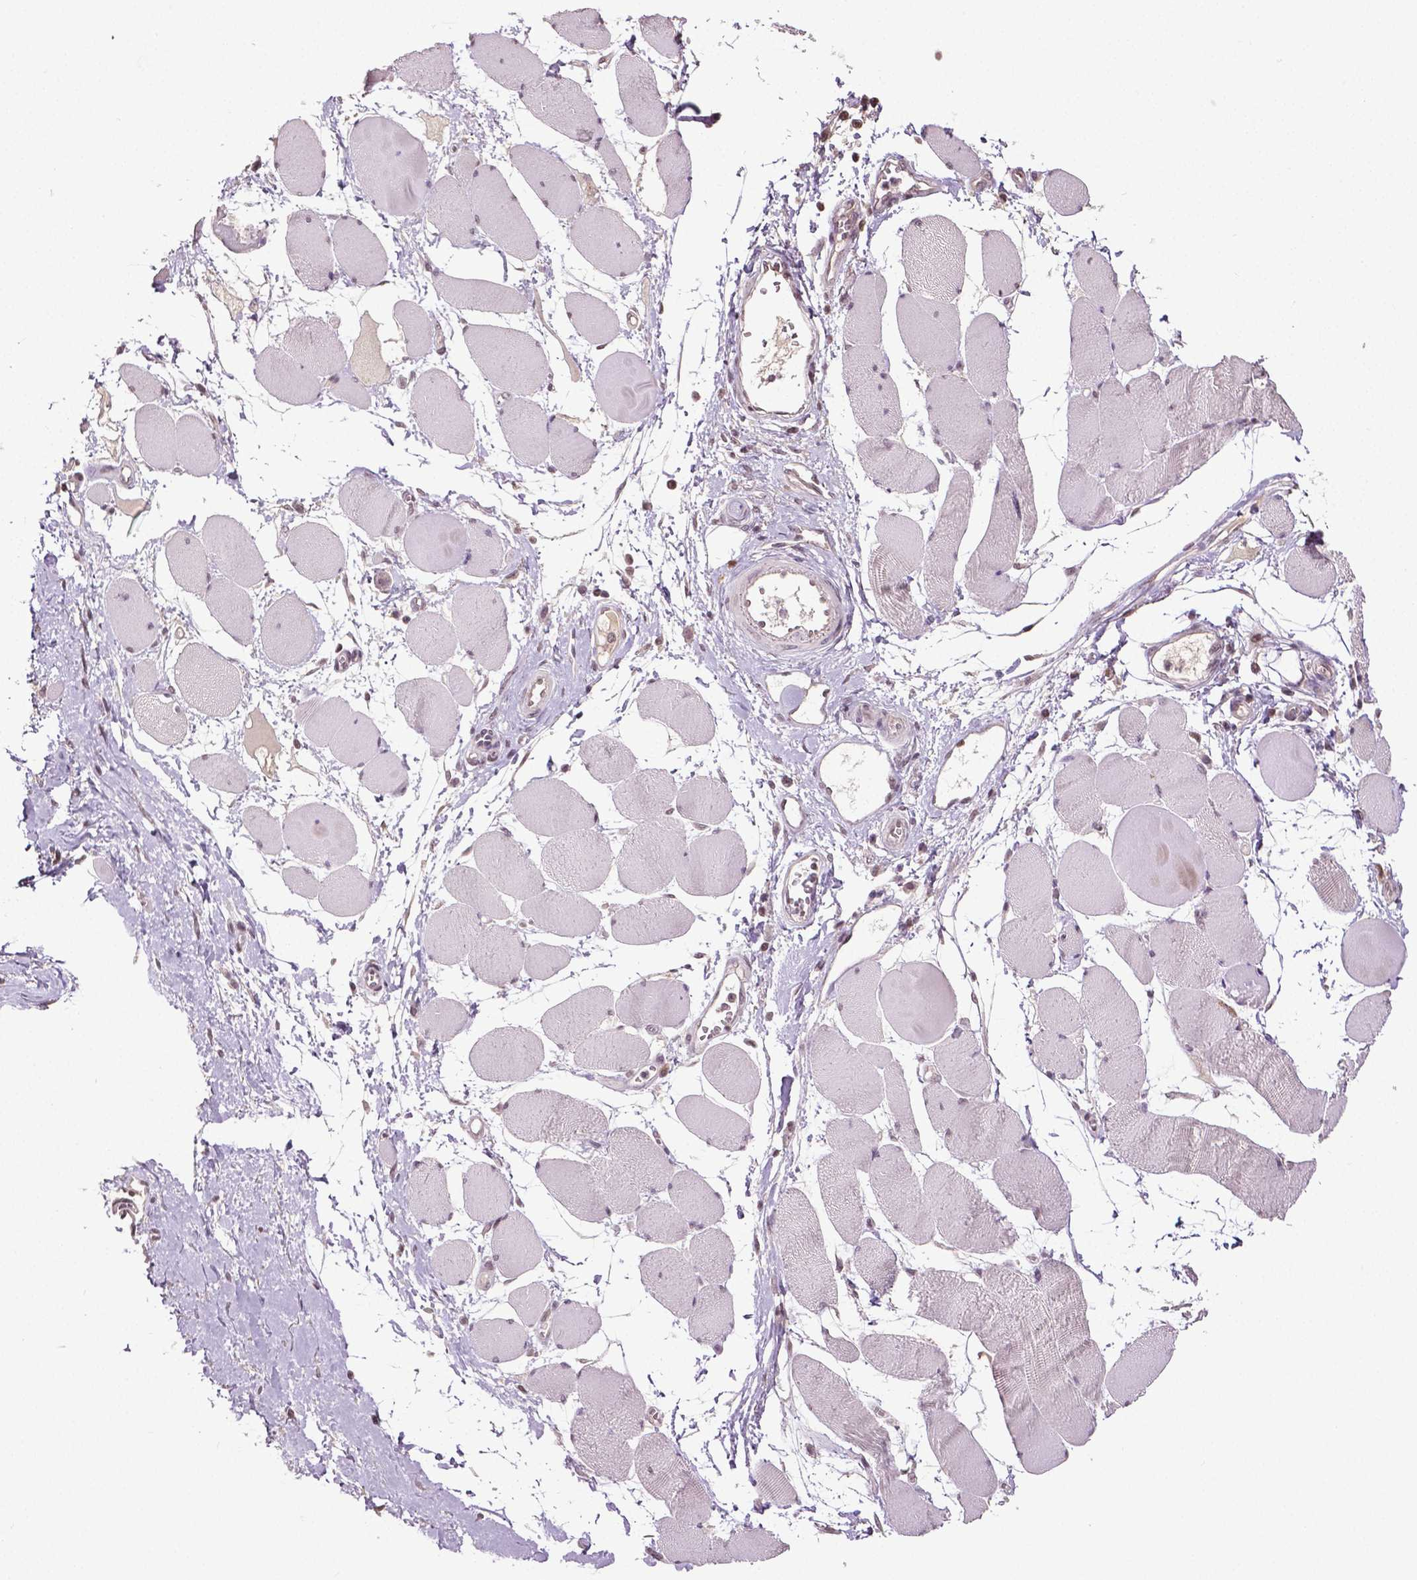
{"staining": {"intensity": "weak", "quantity": "<25%", "location": "nuclear"}, "tissue": "skeletal muscle", "cell_type": "Myocytes", "image_type": "normal", "snomed": [{"axis": "morphology", "description": "Normal tissue, NOS"}, {"axis": "topography", "description": "Skeletal muscle"}], "caption": "The immunohistochemistry image has no significant expression in myocytes of skeletal muscle. Brightfield microscopy of immunohistochemistry stained with DAB (3,3'-diaminobenzidine) (brown) and hematoxylin (blue), captured at high magnification.", "gene": "DLX5", "patient": {"sex": "female", "age": 75}}